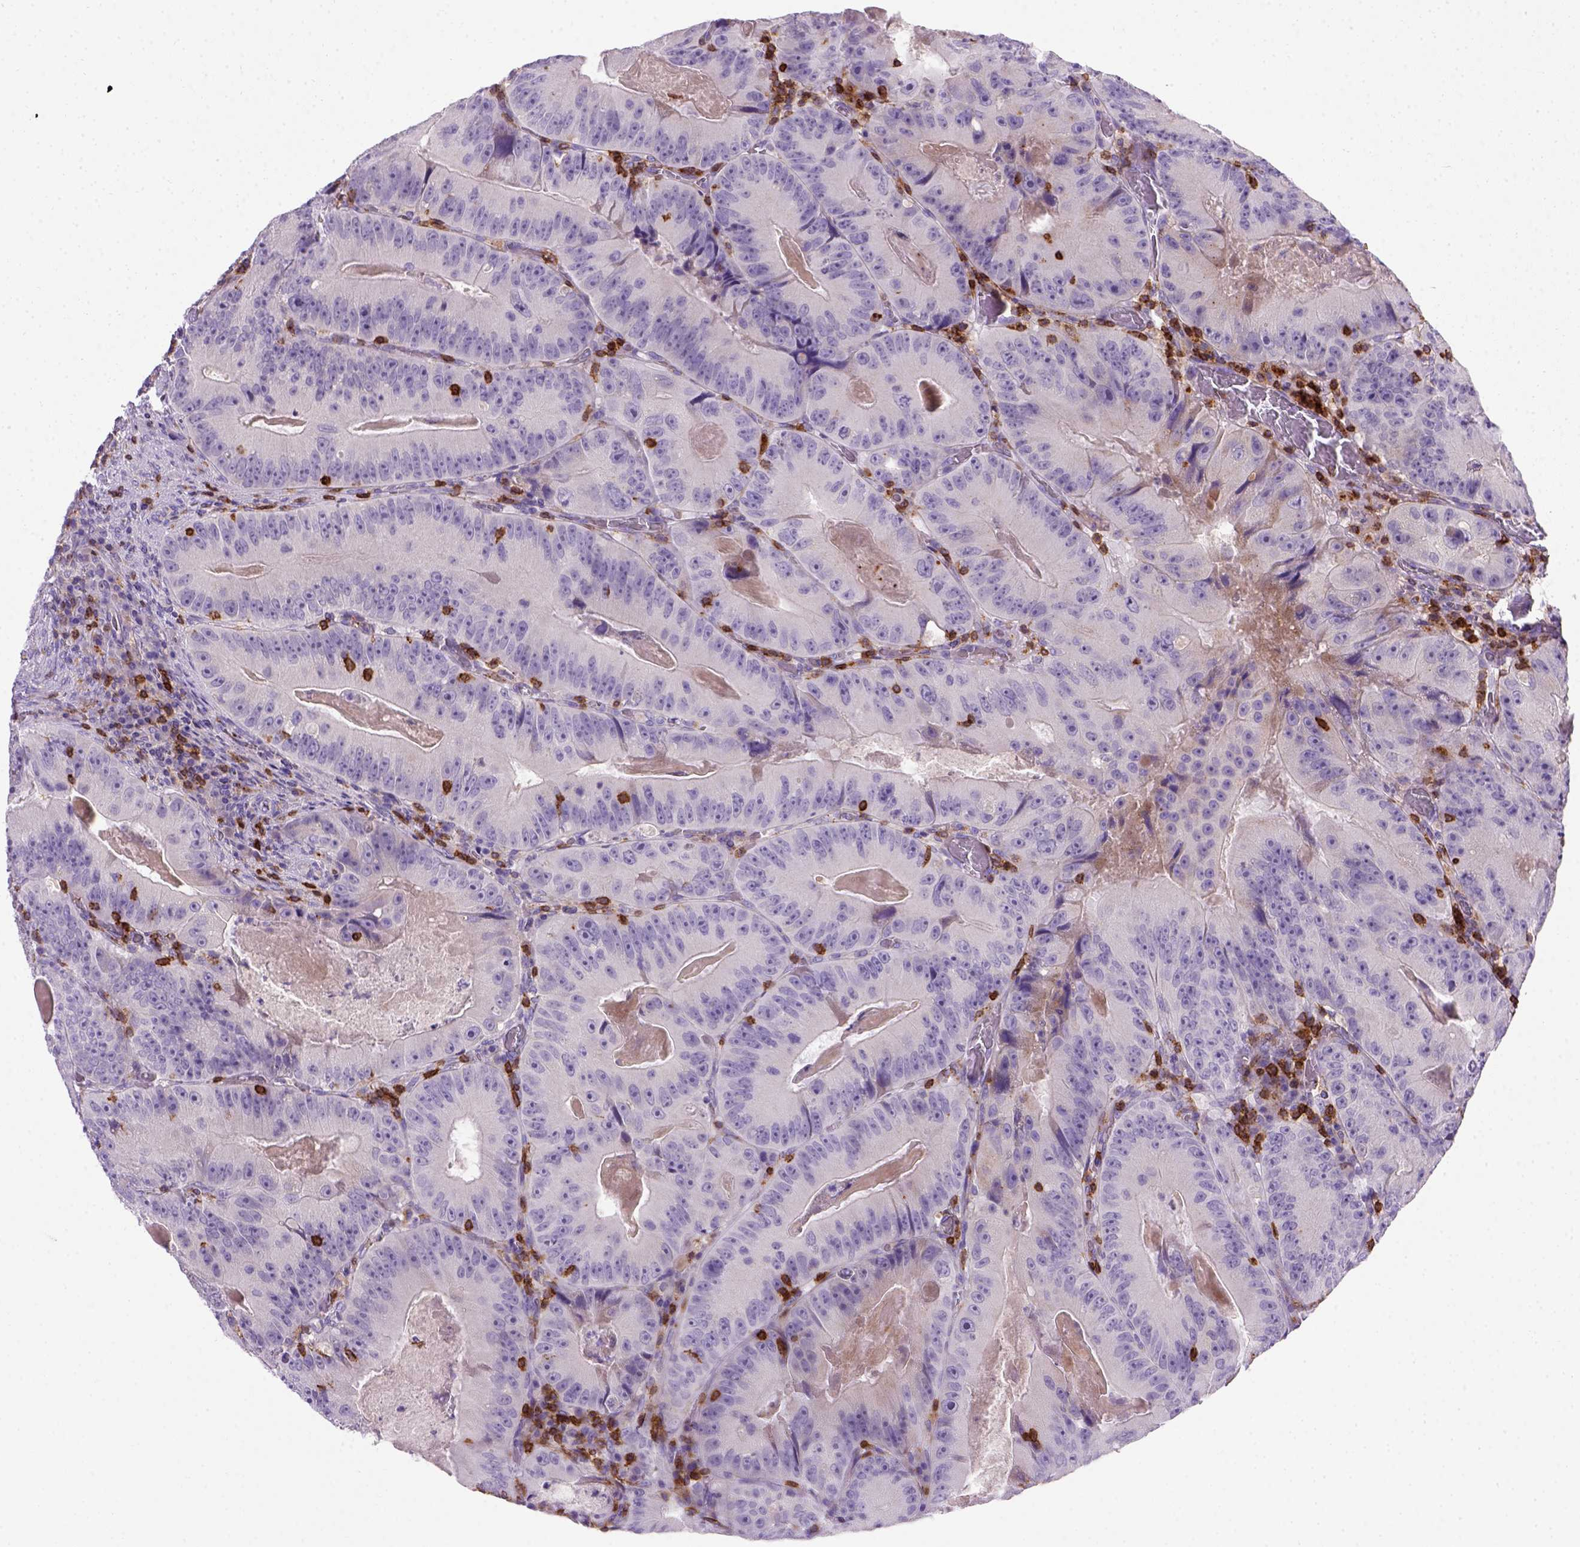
{"staining": {"intensity": "negative", "quantity": "none", "location": "none"}, "tissue": "colorectal cancer", "cell_type": "Tumor cells", "image_type": "cancer", "snomed": [{"axis": "morphology", "description": "Adenocarcinoma, NOS"}, {"axis": "topography", "description": "Colon"}], "caption": "The IHC image has no significant expression in tumor cells of colorectal adenocarcinoma tissue.", "gene": "CD3E", "patient": {"sex": "female", "age": 86}}